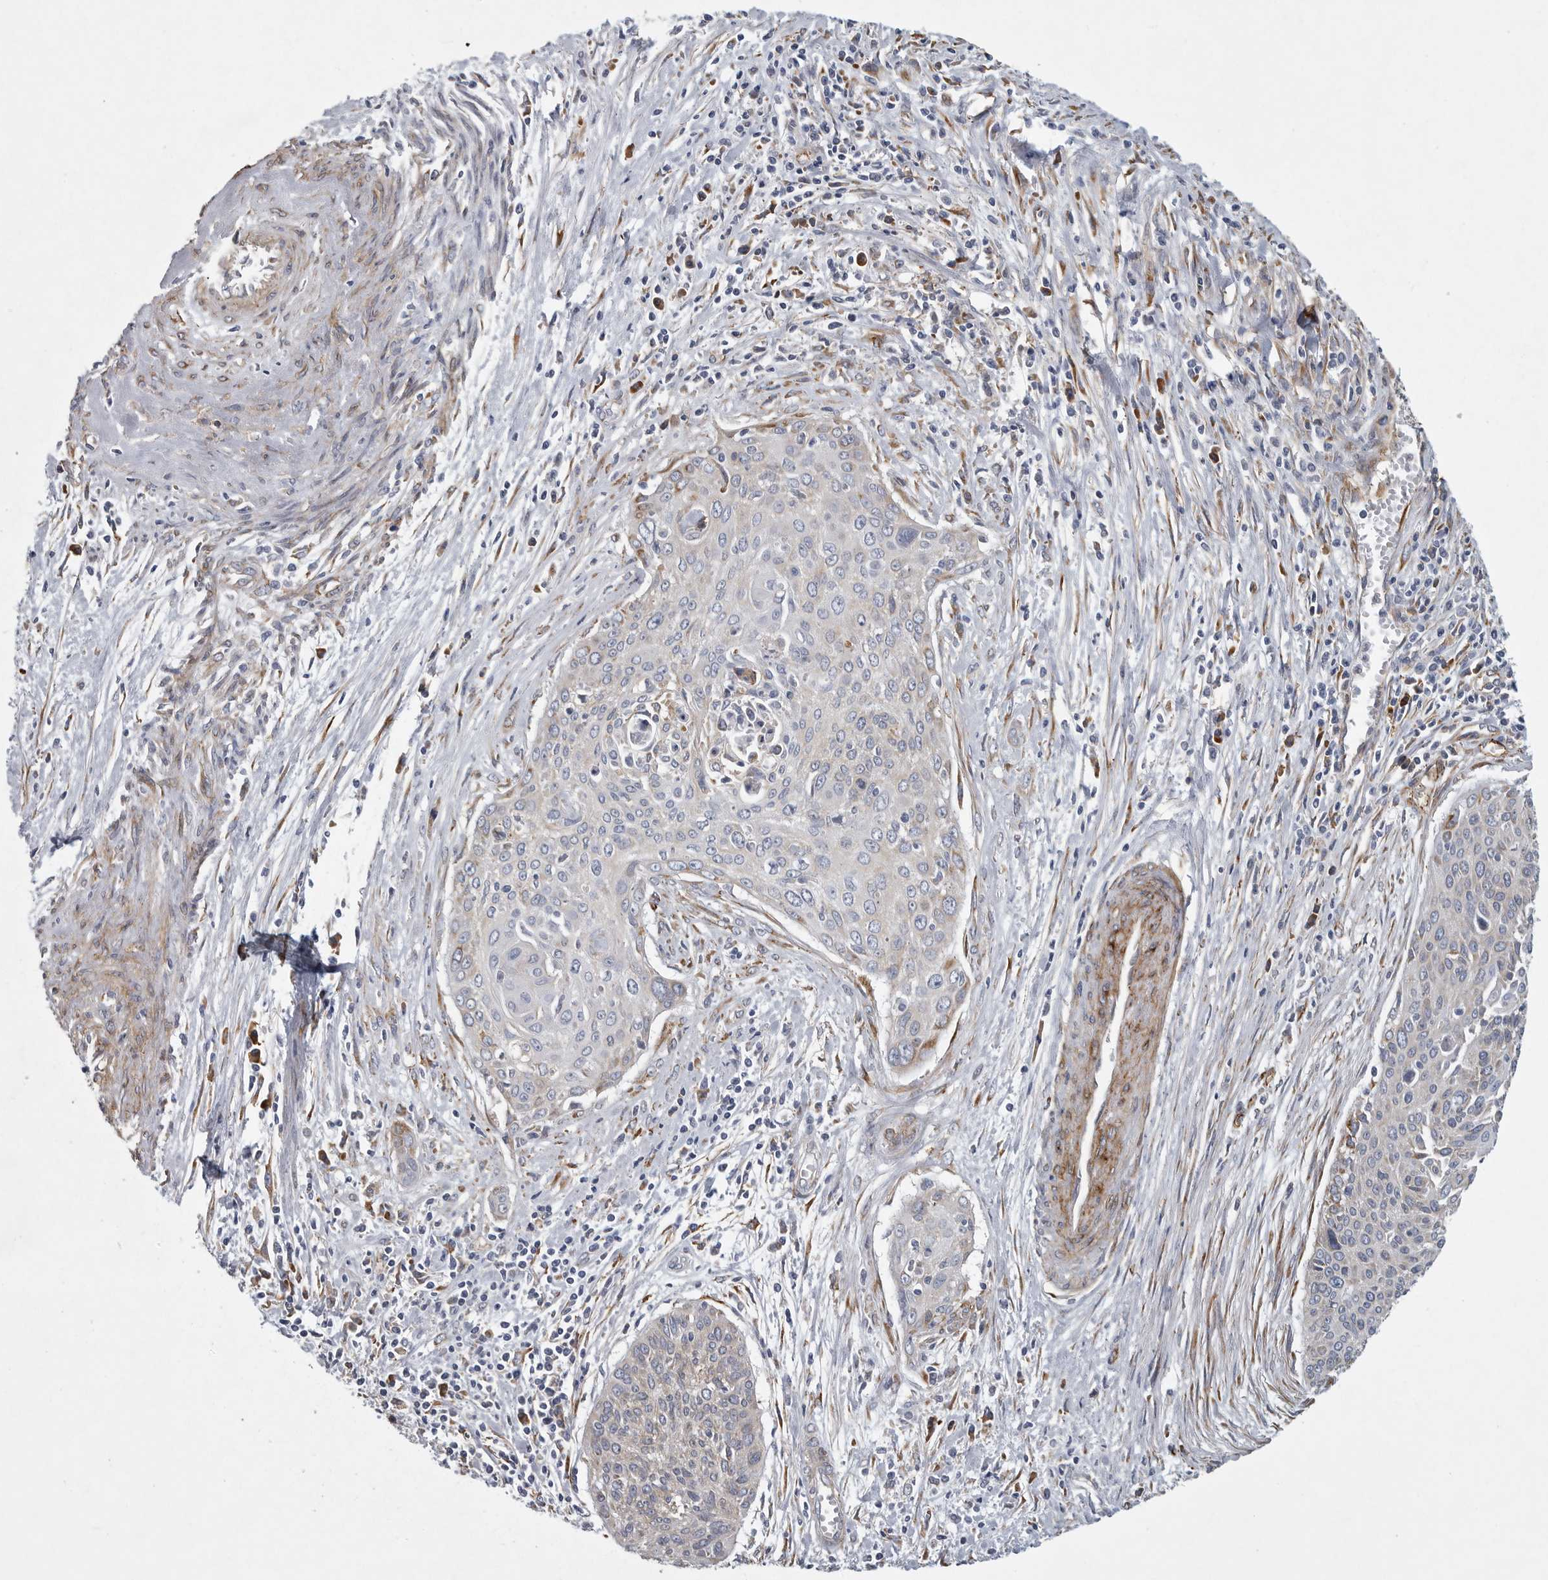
{"staining": {"intensity": "moderate", "quantity": "<25%", "location": "cytoplasmic/membranous"}, "tissue": "cervical cancer", "cell_type": "Tumor cells", "image_type": "cancer", "snomed": [{"axis": "morphology", "description": "Squamous cell carcinoma, NOS"}, {"axis": "topography", "description": "Cervix"}], "caption": "Protein staining of cervical cancer (squamous cell carcinoma) tissue demonstrates moderate cytoplasmic/membranous positivity in about <25% of tumor cells. Nuclei are stained in blue.", "gene": "MINPP1", "patient": {"sex": "female", "age": 55}}